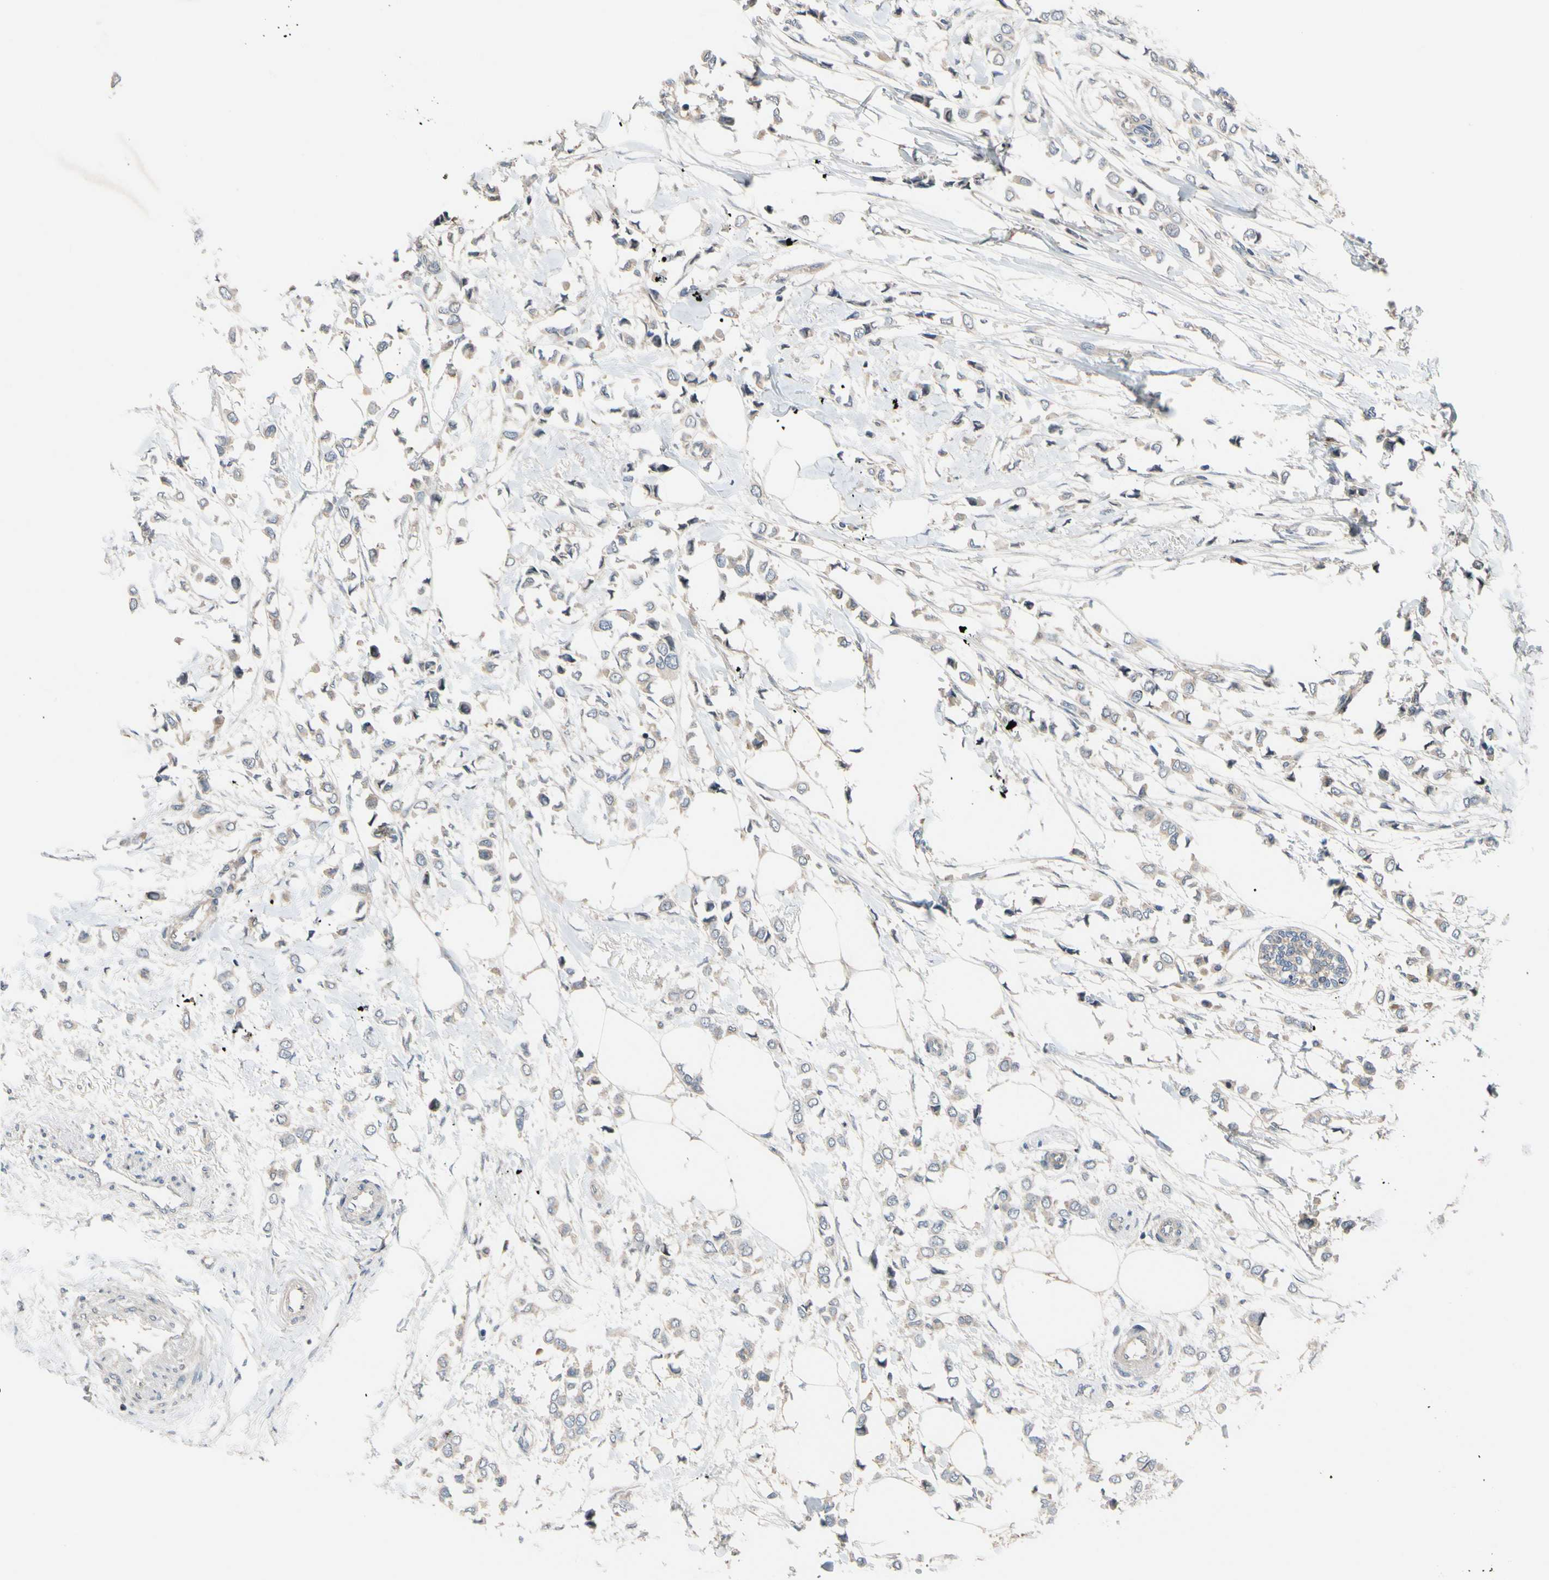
{"staining": {"intensity": "weak", "quantity": "25%-75%", "location": "cytoplasmic/membranous"}, "tissue": "breast cancer", "cell_type": "Tumor cells", "image_type": "cancer", "snomed": [{"axis": "morphology", "description": "Lobular carcinoma"}, {"axis": "topography", "description": "Breast"}], "caption": "Breast cancer was stained to show a protein in brown. There is low levels of weak cytoplasmic/membranous staining in approximately 25%-75% of tumor cells.", "gene": "ICAM5", "patient": {"sex": "female", "age": 51}}